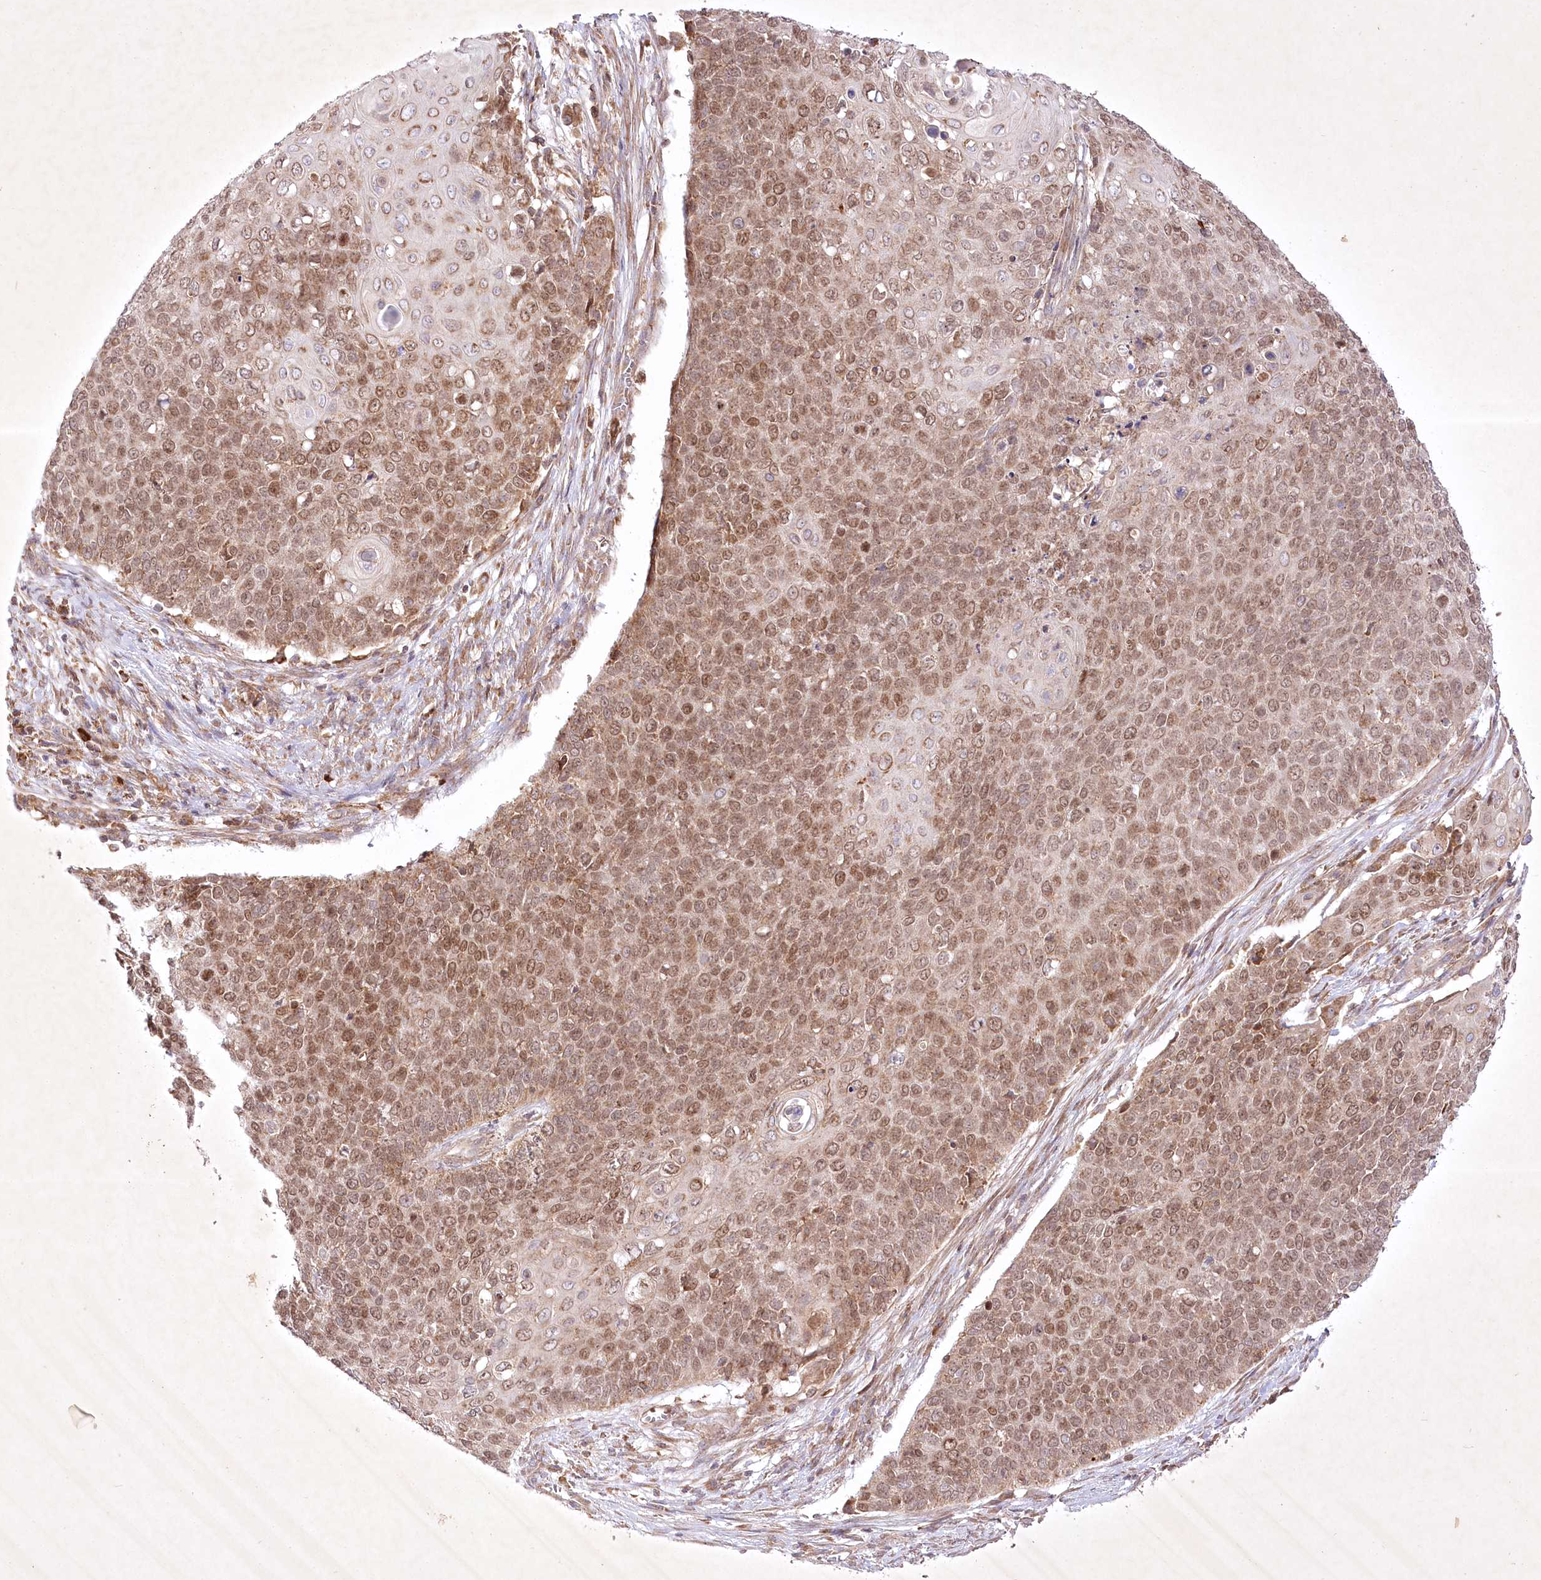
{"staining": {"intensity": "moderate", "quantity": ">75%", "location": "cytoplasmic/membranous,nuclear"}, "tissue": "cervical cancer", "cell_type": "Tumor cells", "image_type": "cancer", "snomed": [{"axis": "morphology", "description": "Squamous cell carcinoma, NOS"}, {"axis": "topography", "description": "Cervix"}], "caption": "Immunohistochemistry (IHC) staining of cervical cancer, which demonstrates medium levels of moderate cytoplasmic/membranous and nuclear staining in about >75% of tumor cells indicating moderate cytoplasmic/membranous and nuclear protein staining. The staining was performed using DAB (brown) for protein detection and nuclei were counterstained in hematoxylin (blue).", "gene": "OPA1", "patient": {"sex": "female", "age": 39}}